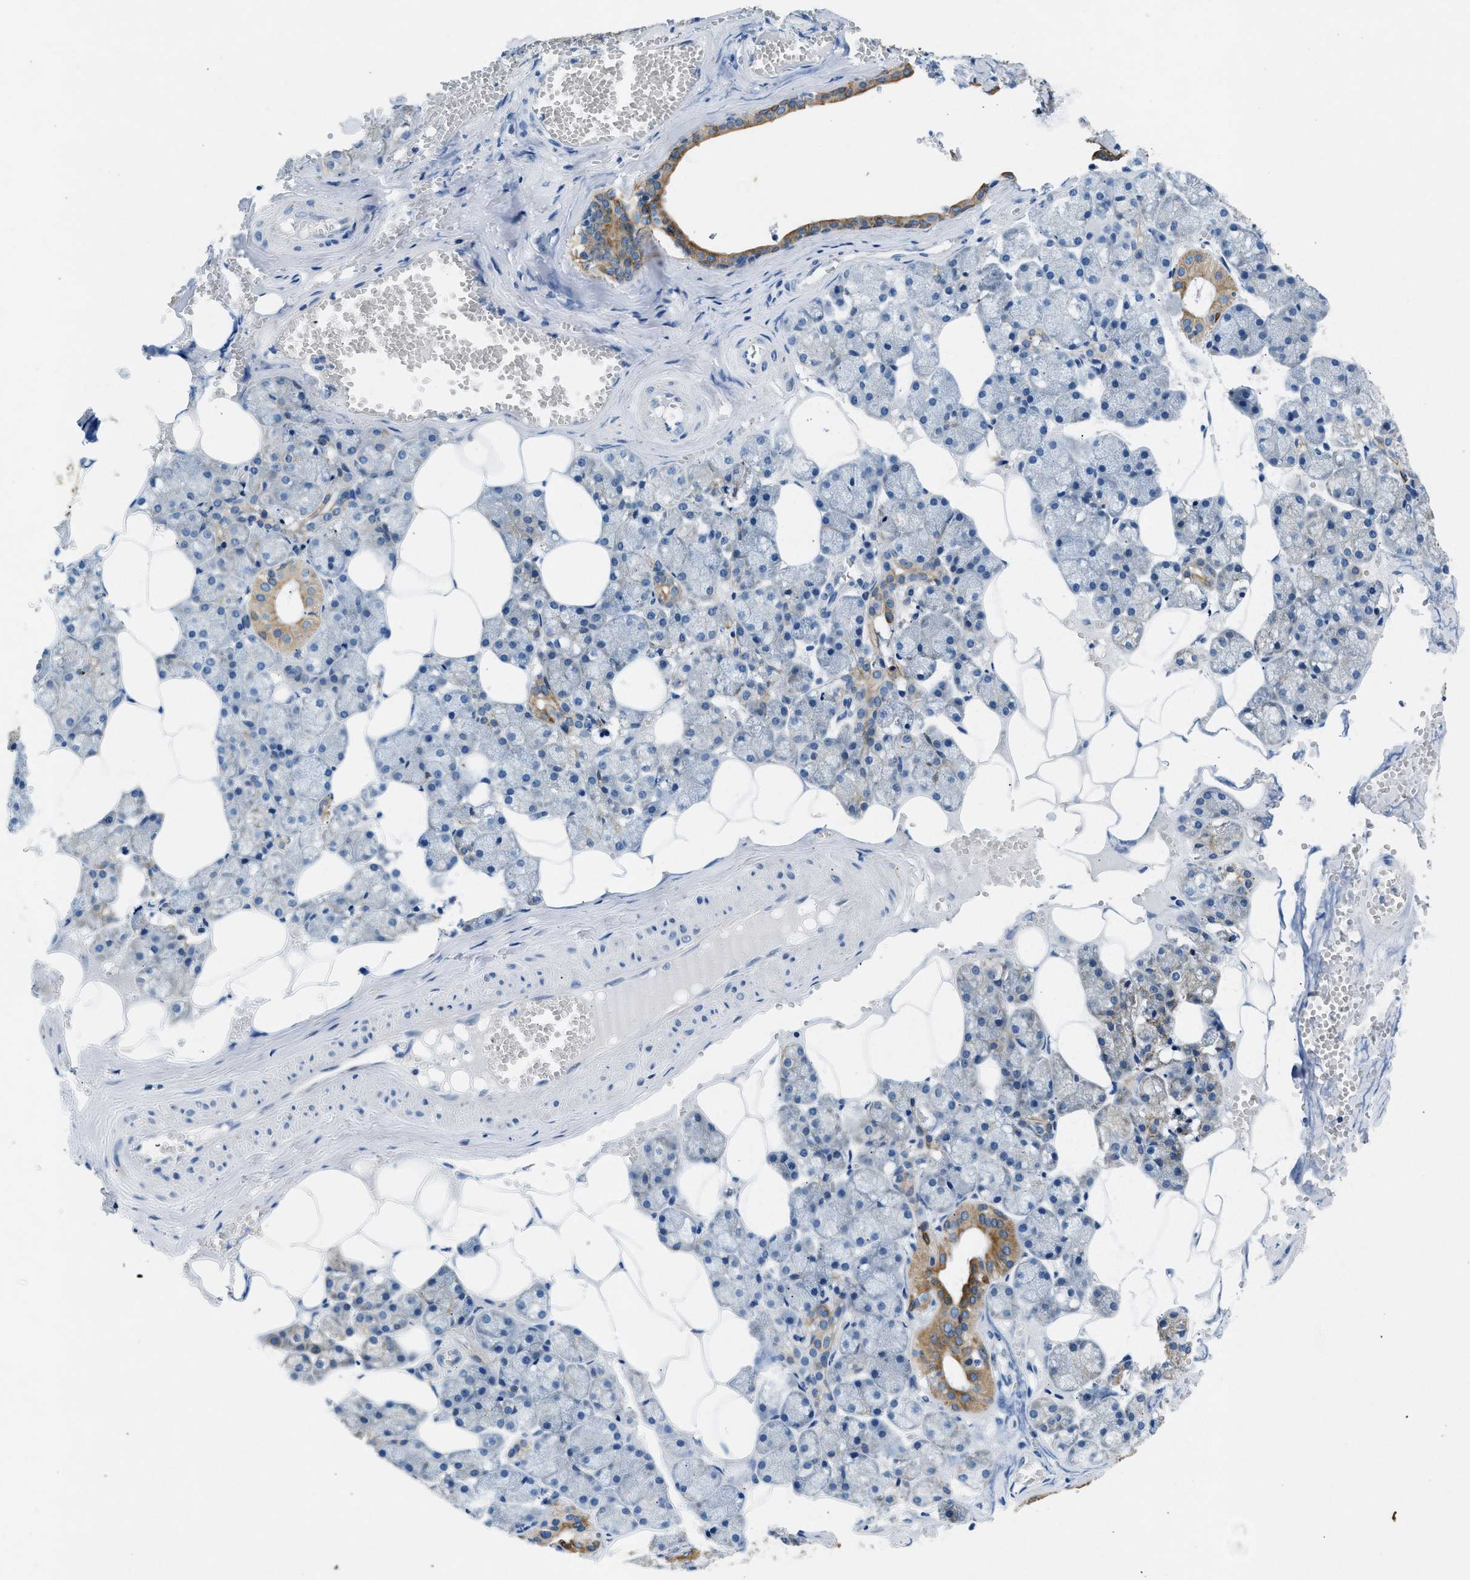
{"staining": {"intensity": "moderate", "quantity": "<25%", "location": "cytoplasmic/membranous"}, "tissue": "salivary gland", "cell_type": "Glandular cells", "image_type": "normal", "snomed": [{"axis": "morphology", "description": "Normal tissue, NOS"}, {"axis": "topography", "description": "Salivary gland"}], "caption": "Protein positivity by immunohistochemistry reveals moderate cytoplasmic/membranous staining in about <25% of glandular cells in normal salivary gland.", "gene": "CFAP20", "patient": {"sex": "male", "age": 62}}